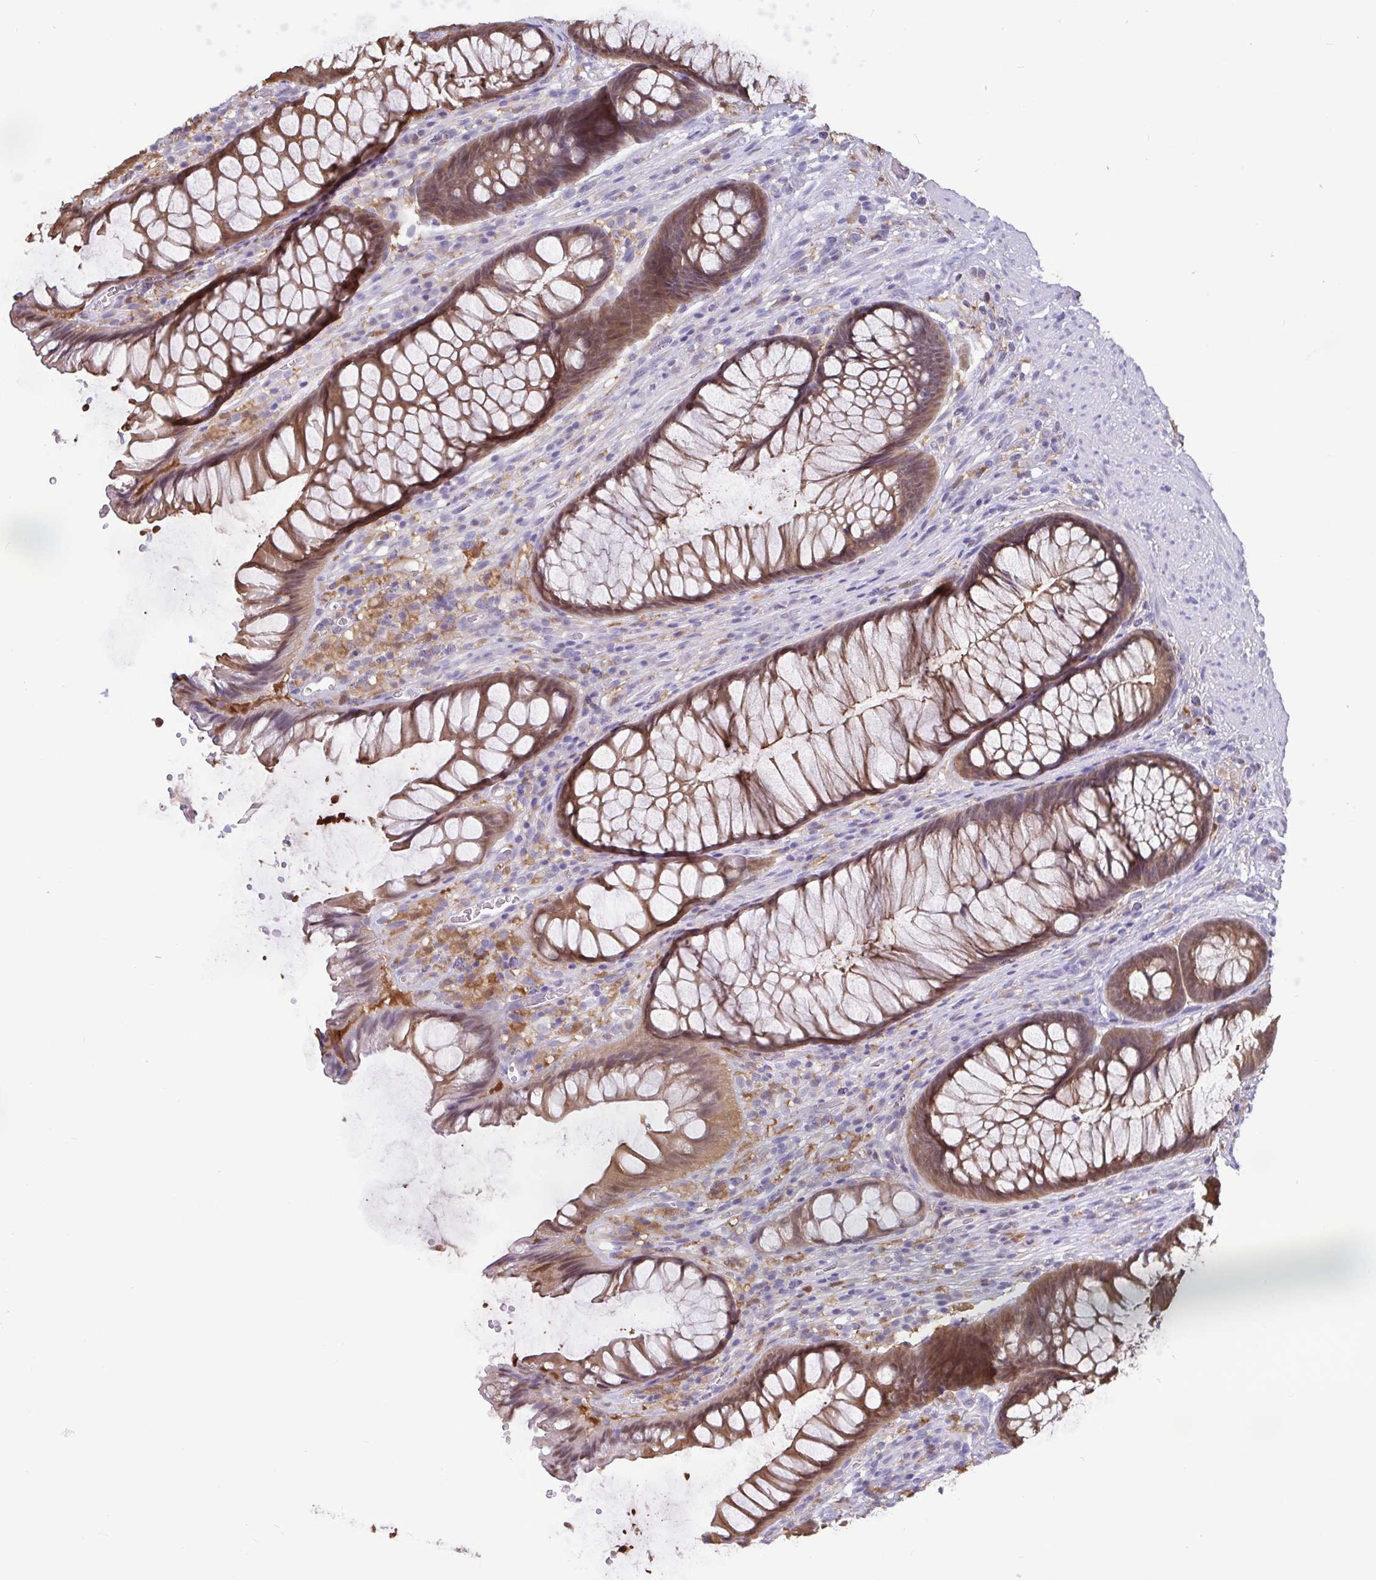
{"staining": {"intensity": "moderate", "quantity": ">75%", "location": "cytoplasmic/membranous,nuclear"}, "tissue": "rectum", "cell_type": "Glandular cells", "image_type": "normal", "snomed": [{"axis": "morphology", "description": "Normal tissue, NOS"}, {"axis": "topography", "description": "Rectum"}], "caption": "This is a histology image of immunohistochemistry (IHC) staining of normal rectum, which shows moderate positivity in the cytoplasmic/membranous,nuclear of glandular cells.", "gene": "IDH1", "patient": {"sex": "male", "age": 53}}